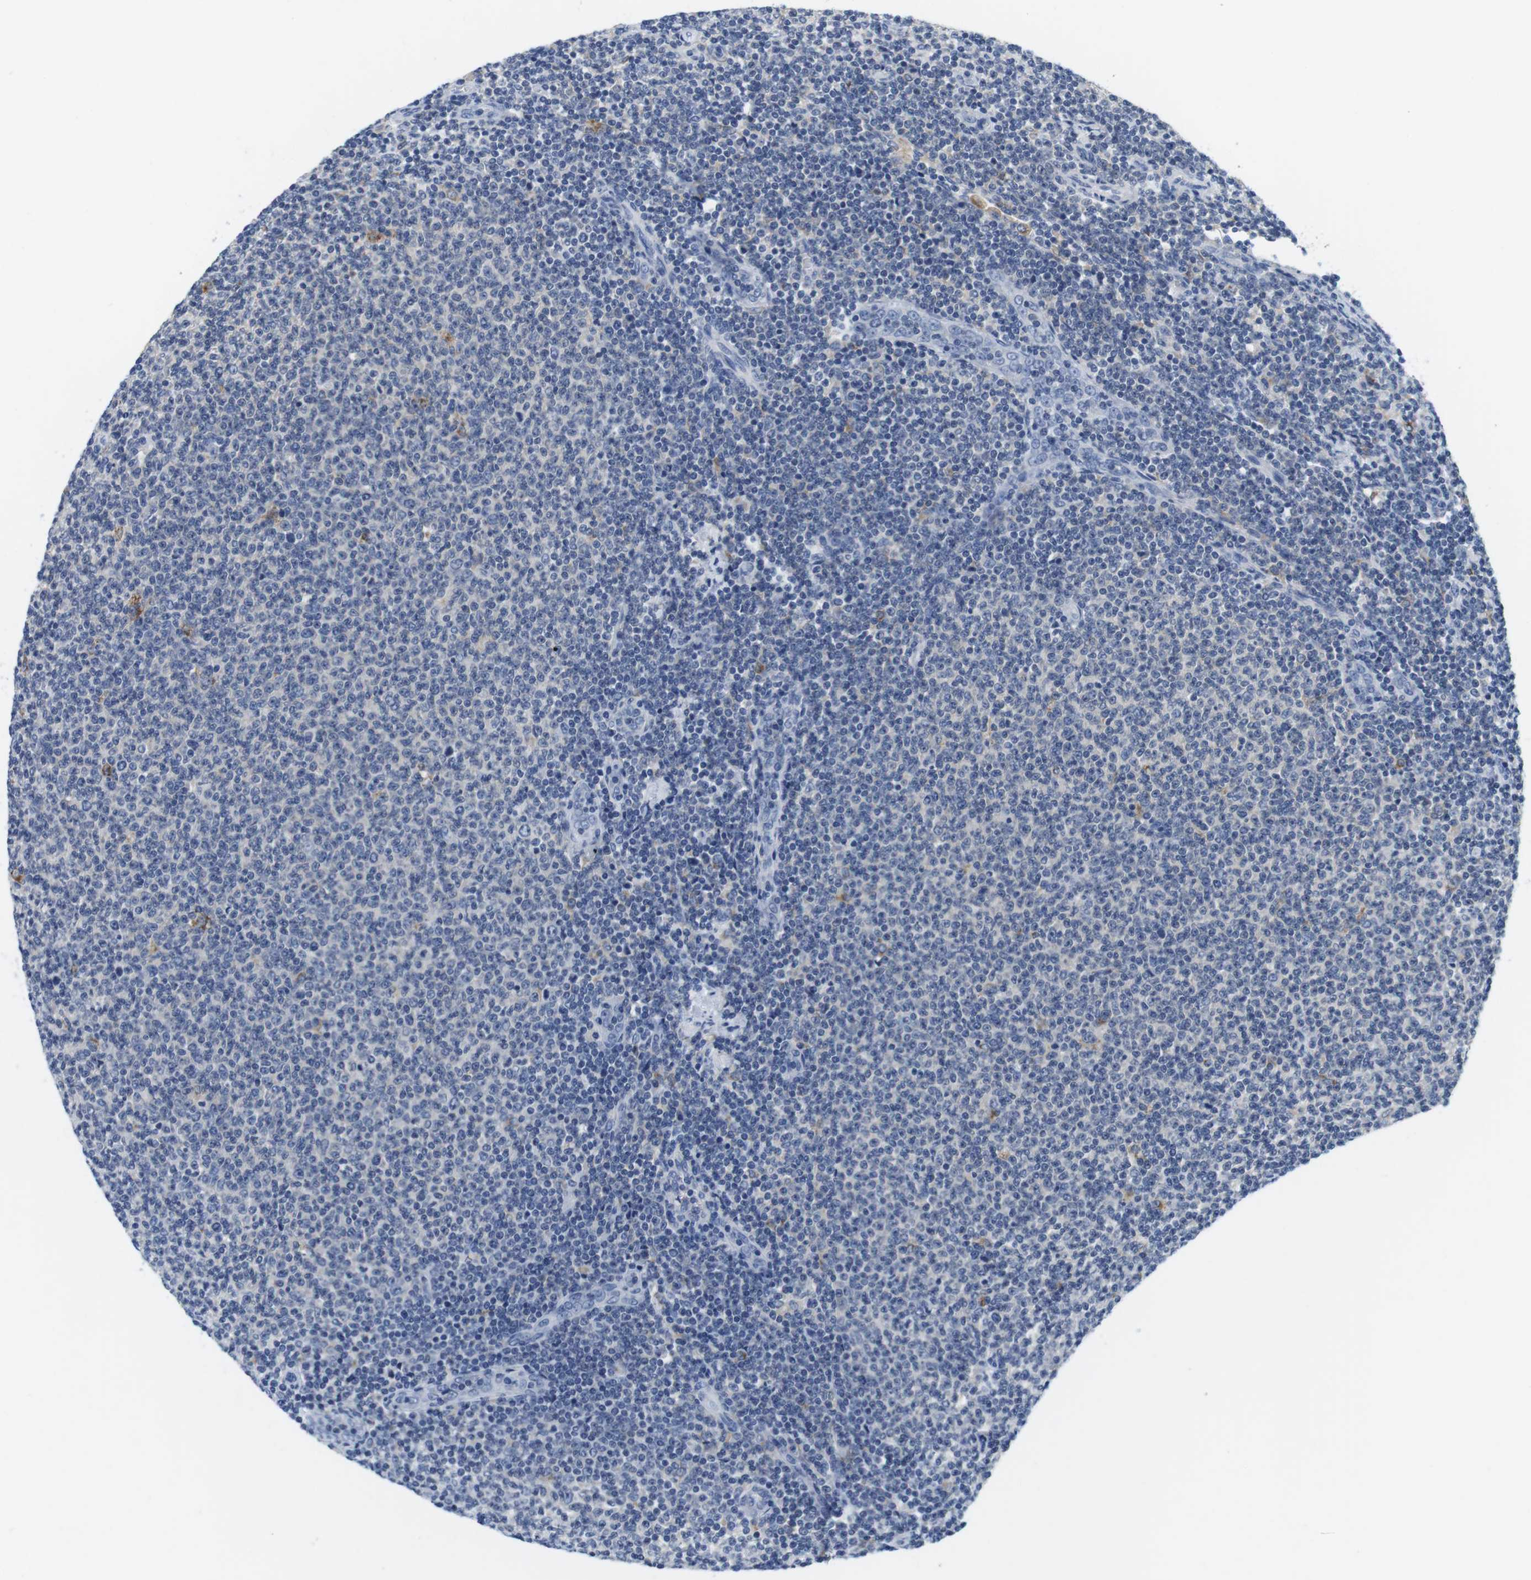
{"staining": {"intensity": "negative", "quantity": "none", "location": "none"}, "tissue": "lymphoma", "cell_type": "Tumor cells", "image_type": "cancer", "snomed": [{"axis": "morphology", "description": "Malignant lymphoma, non-Hodgkin's type, Low grade"}, {"axis": "topography", "description": "Lymph node"}], "caption": "This is a micrograph of IHC staining of low-grade malignant lymphoma, non-Hodgkin's type, which shows no positivity in tumor cells. The staining was performed using DAB (3,3'-diaminobenzidine) to visualize the protein expression in brown, while the nuclei were stained in blue with hematoxylin (Magnification: 20x).", "gene": "CNGA2", "patient": {"sex": "male", "age": 66}}